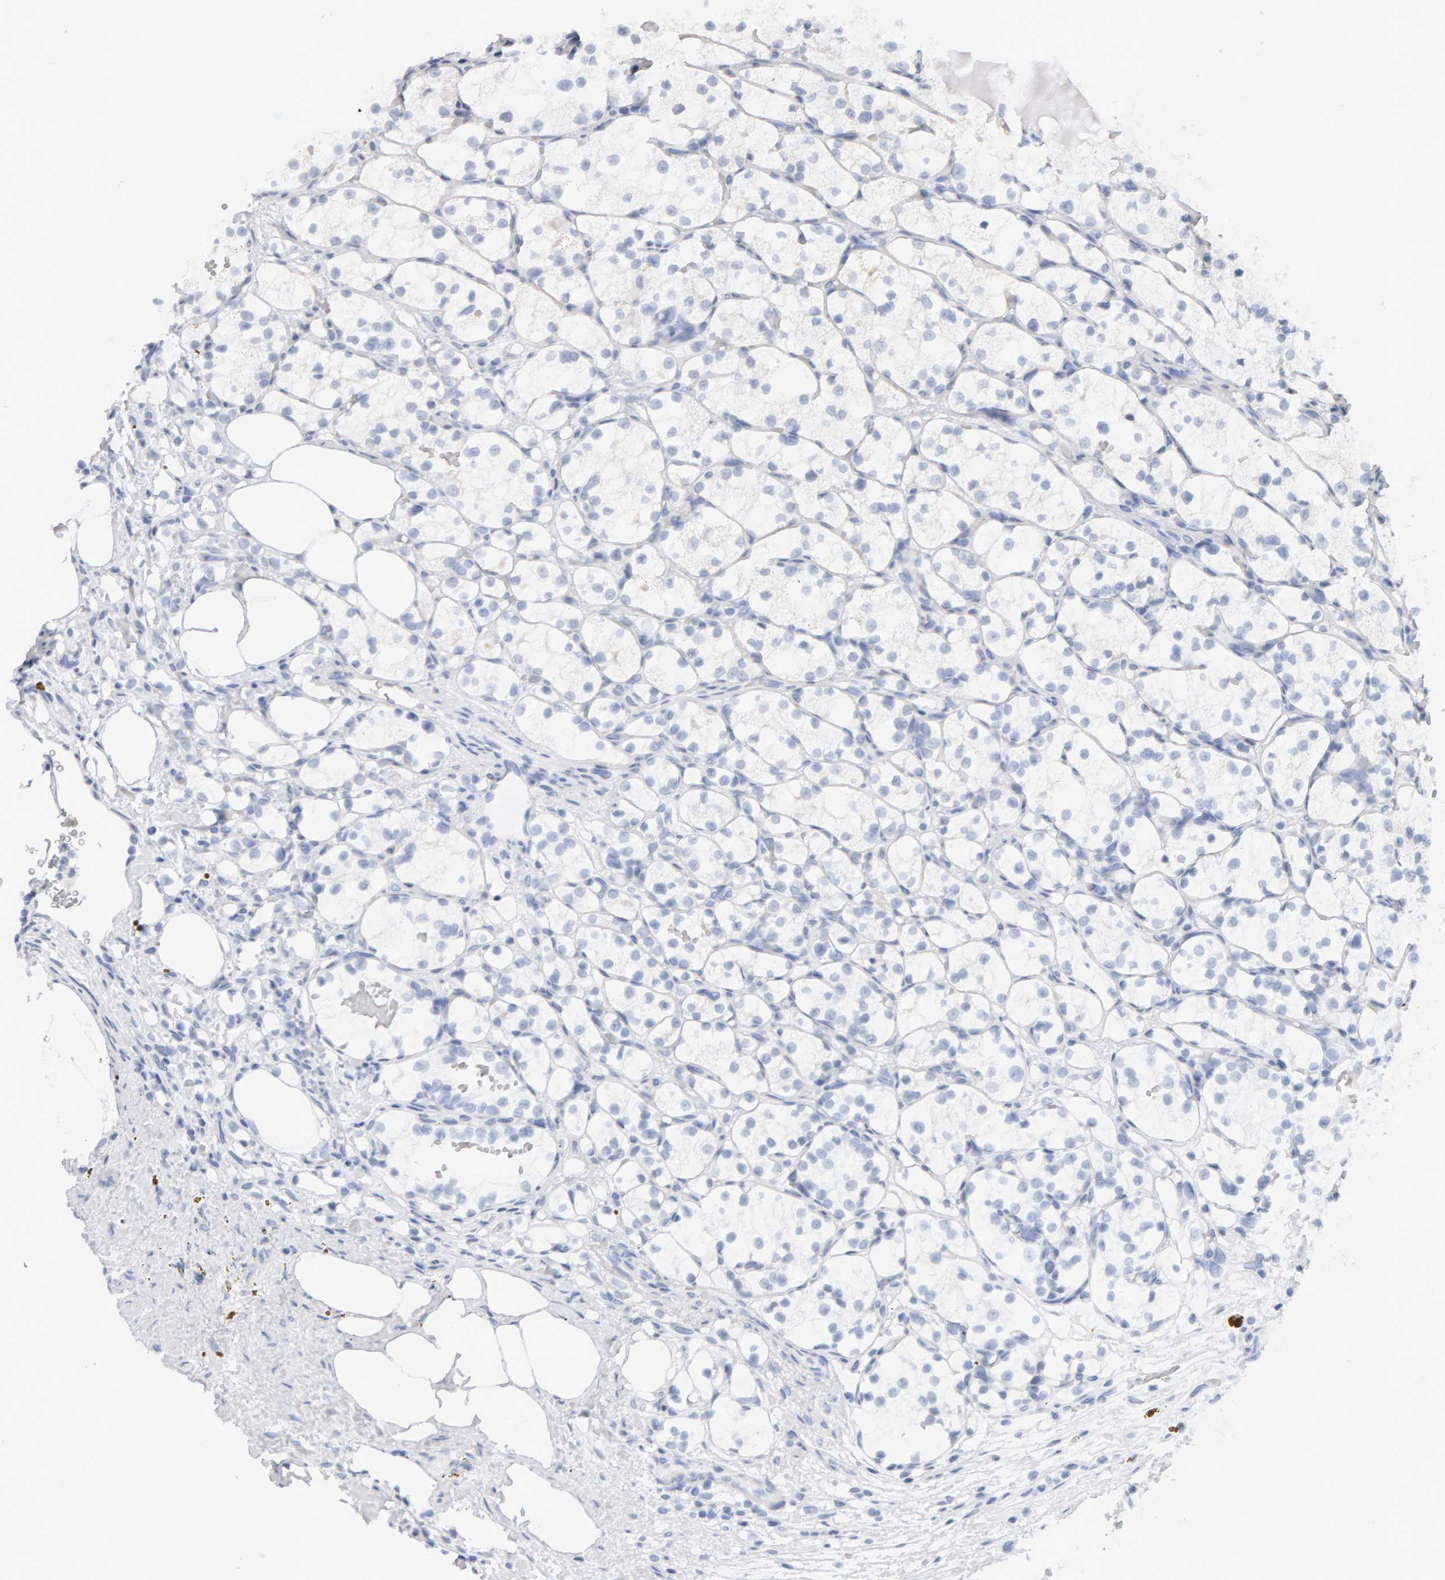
{"staining": {"intensity": "negative", "quantity": "none", "location": "none"}, "tissue": "renal cancer", "cell_type": "Tumor cells", "image_type": "cancer", "snomed": [{"axis": "morphology", "description": "Adenocarcinoma, NOS"}, {"axis": "topography", "description": "Kidney"}], "caption": "A micrograph of human renal cancer is negative for staining in tumor cells. Brightfield microscopy of immunohistochemistry stained with DAB (3,3'-diaminobenzidine) (brown) and hematoxylin (blue), captured at high magnification.", "gene": "METRNL", "patient": {"sex": "female", "age": 69}}